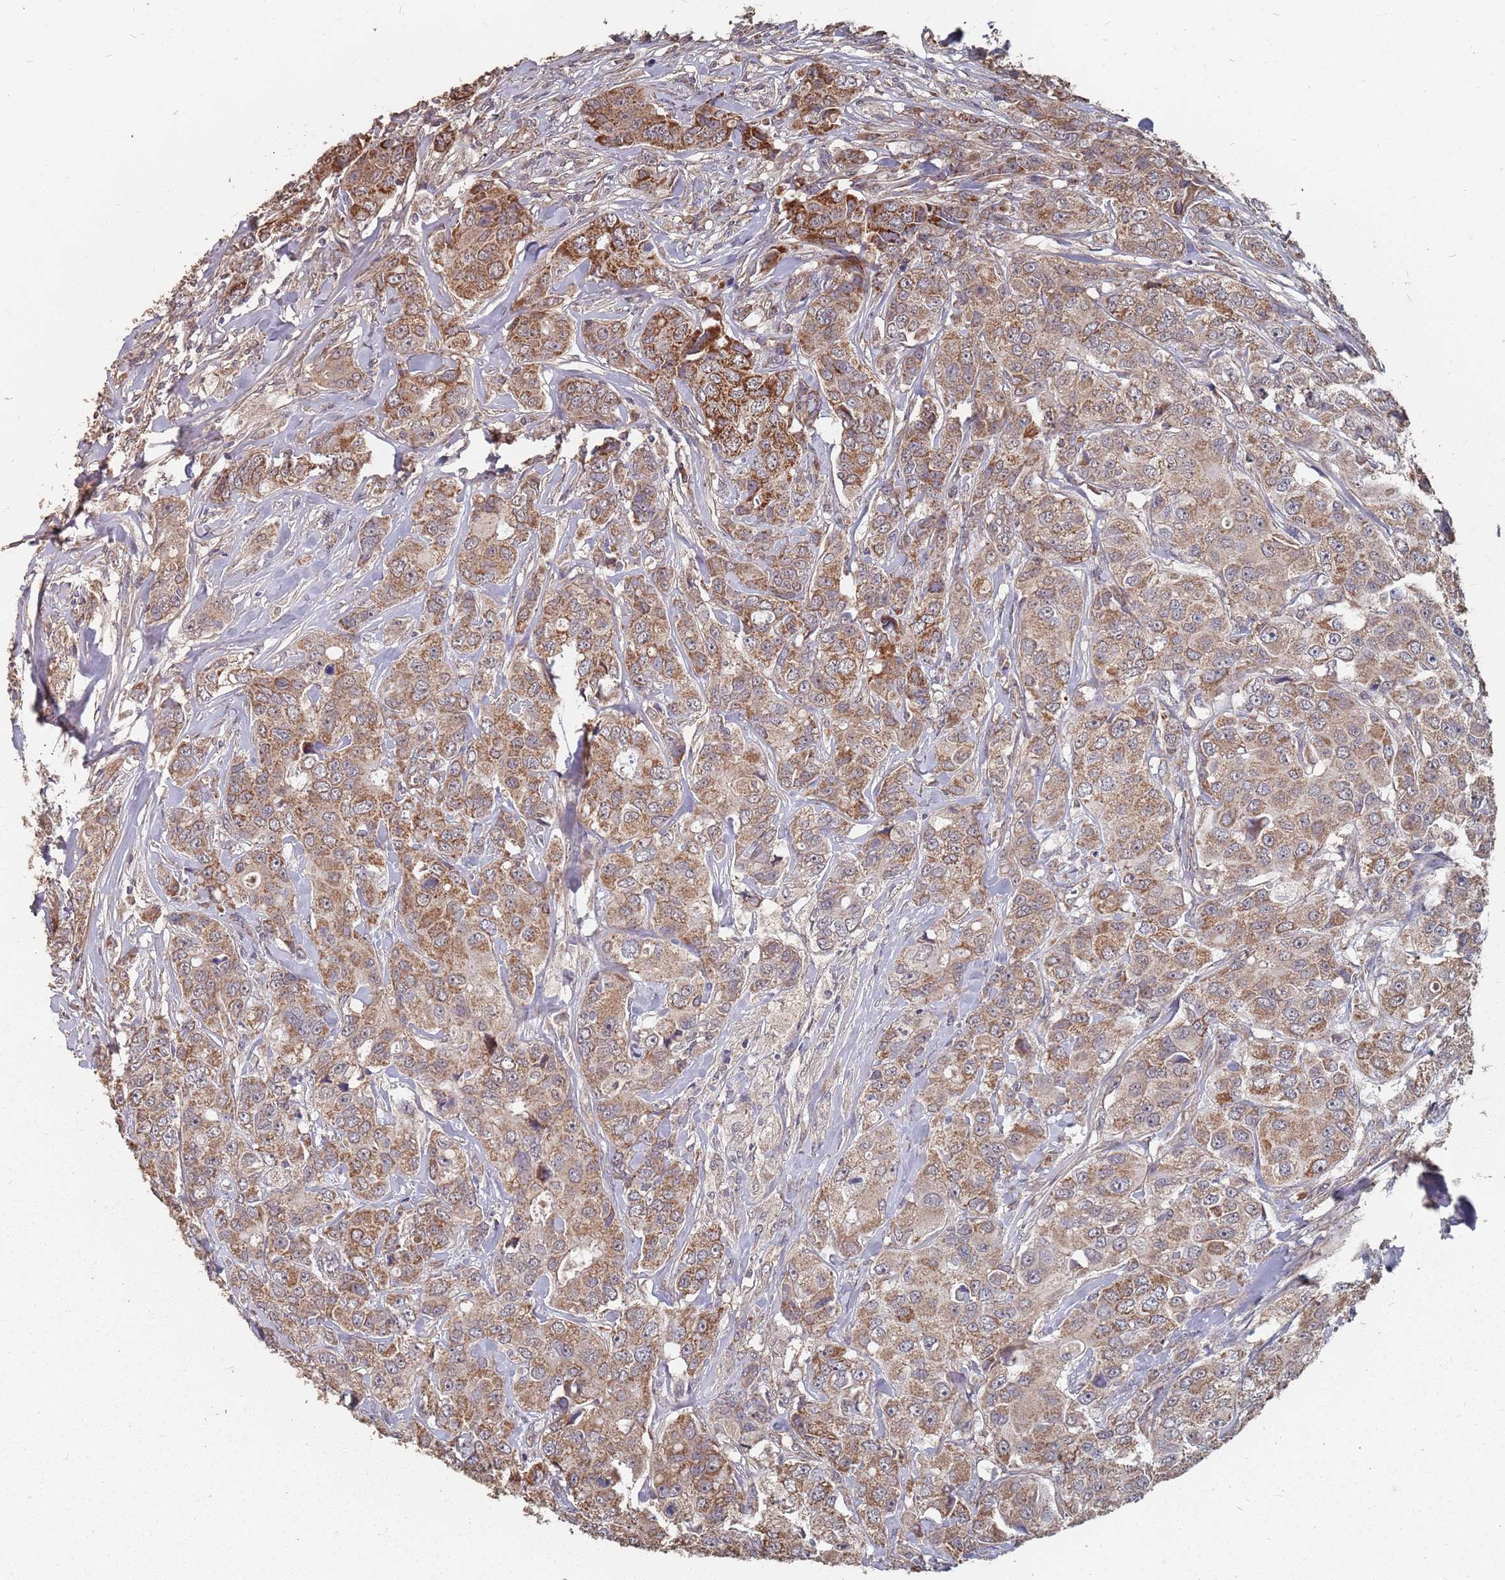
{"staining": {"intensity": "moderate", "quantity": ">75%", "location": "cytoplasmic/membranous"}, "tissue": "breast cancer", "cell_type": "Tumor cells", "image_type": "cancer", "snomed": [{"axis": "morphology", "description": "Duct carcinoma"}, {"axis": "topography", "description": "Breast"}], "caption": "A micrograph of breast cancer stained for a protein shows moderate cytoplasmic/membranous brown staining in tumor cells. The staining was performed using DAB, with brown indicating positive protein expression. Nuclei are stained blue with hematoxylin.", "gene": "PRORP", "patient": {"sex": "female", "age": 43}}